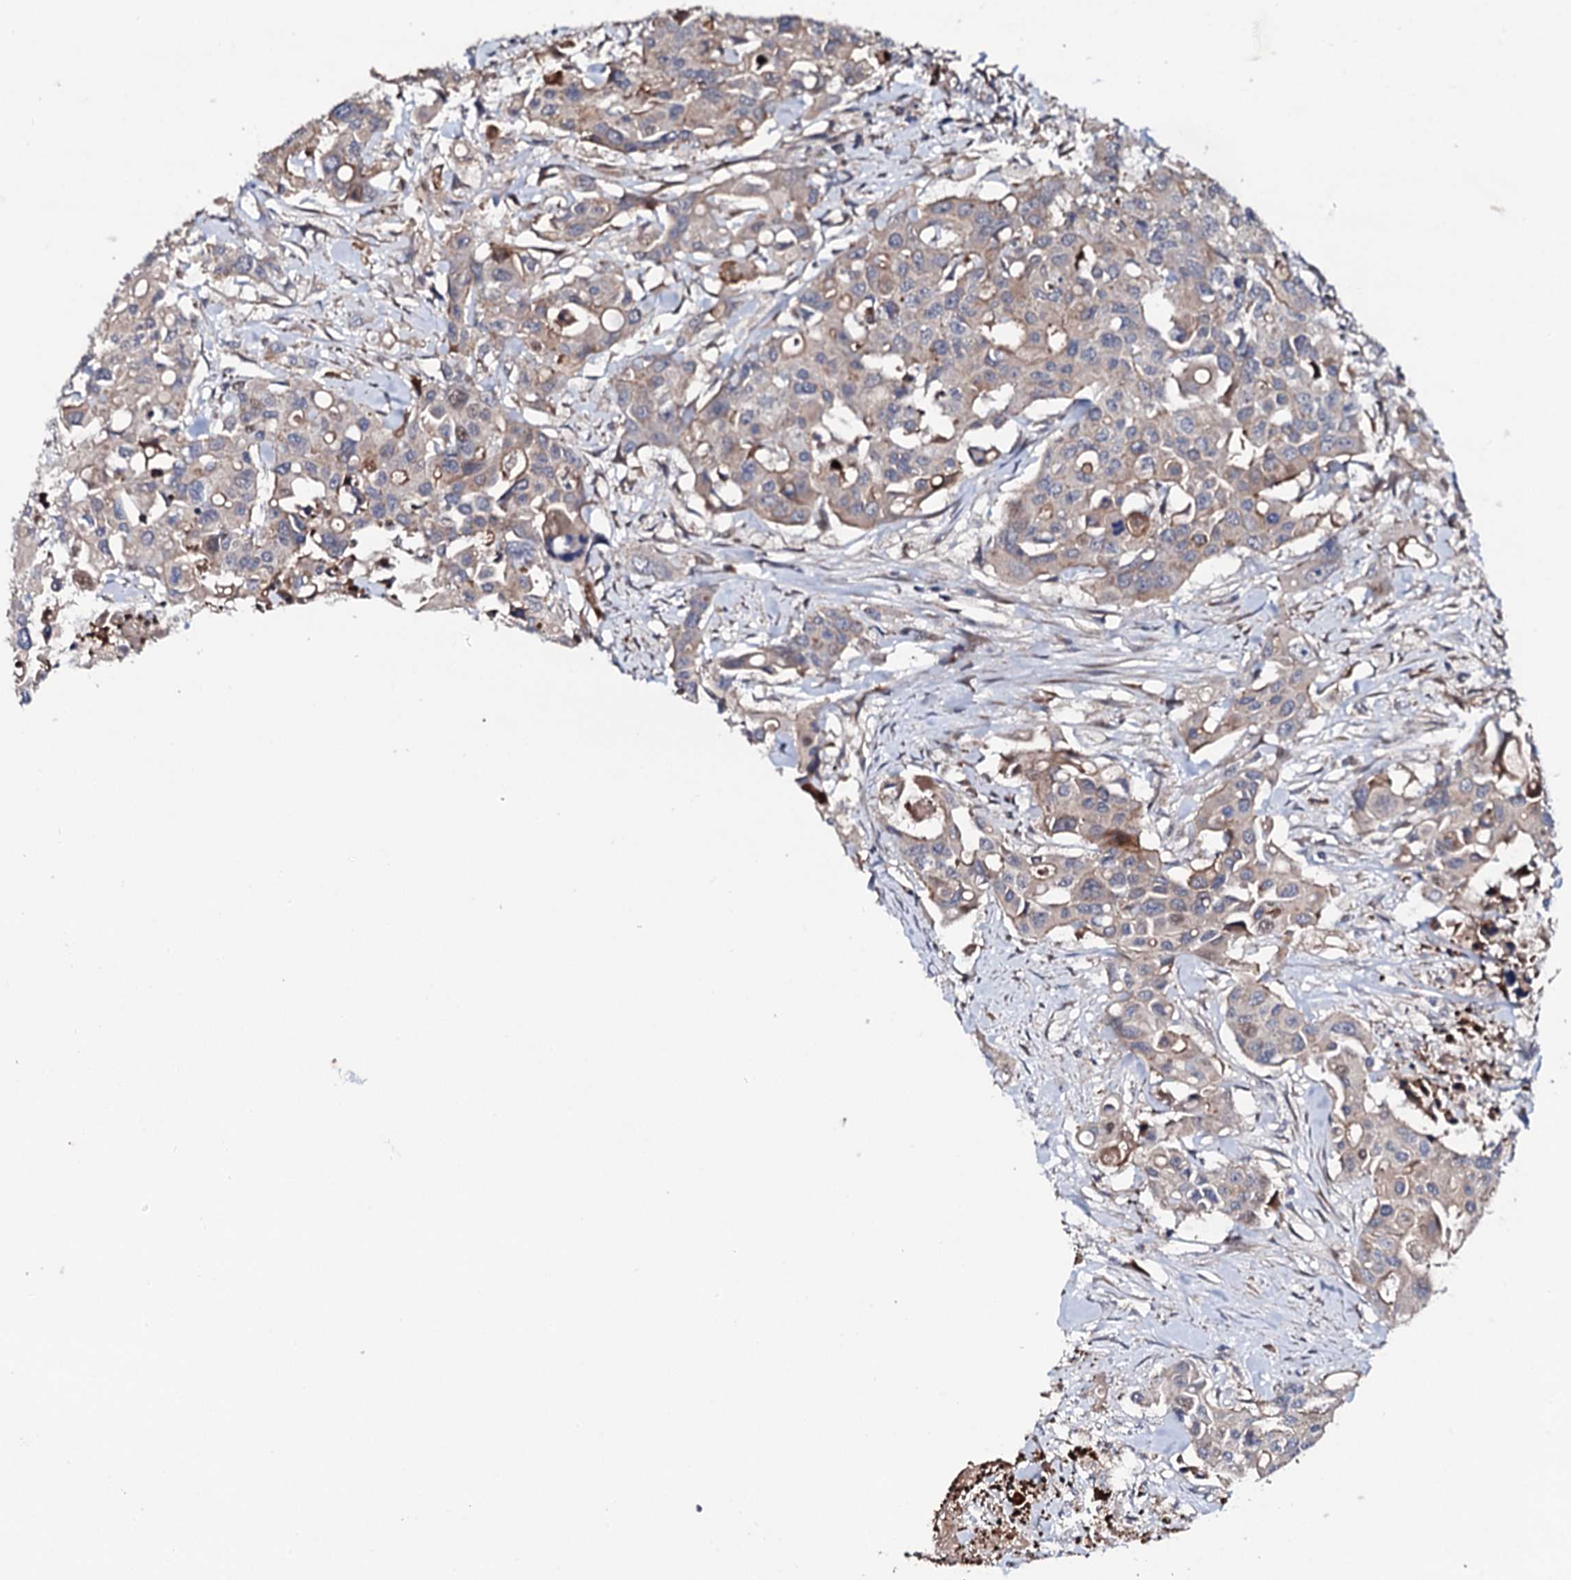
{"staining": {"intensity": "weak", "quantity": "<25%", "location": "cytoplasmic/membranous,nuclear"}, "tissue": "colorectal cancer", "cell_type": "Tumor cells", "image_type": "cancer", "snomed": [{"axis": "morphology", "description": "Adenocarcinoma, NOS"}, {"axis": "topography", "description": "Colon"}], "caption": "This histopathology image is of colorectal cancer (adenocarcinoma) stained with immunohistochemistry to label a protein in brown with the nuclei are counter-stained blue. There is no staining in tumor cells. Nuclei are stained in blue.", "gene": "CIAO2A", "patient": {"sex": "male", "age": 77}}